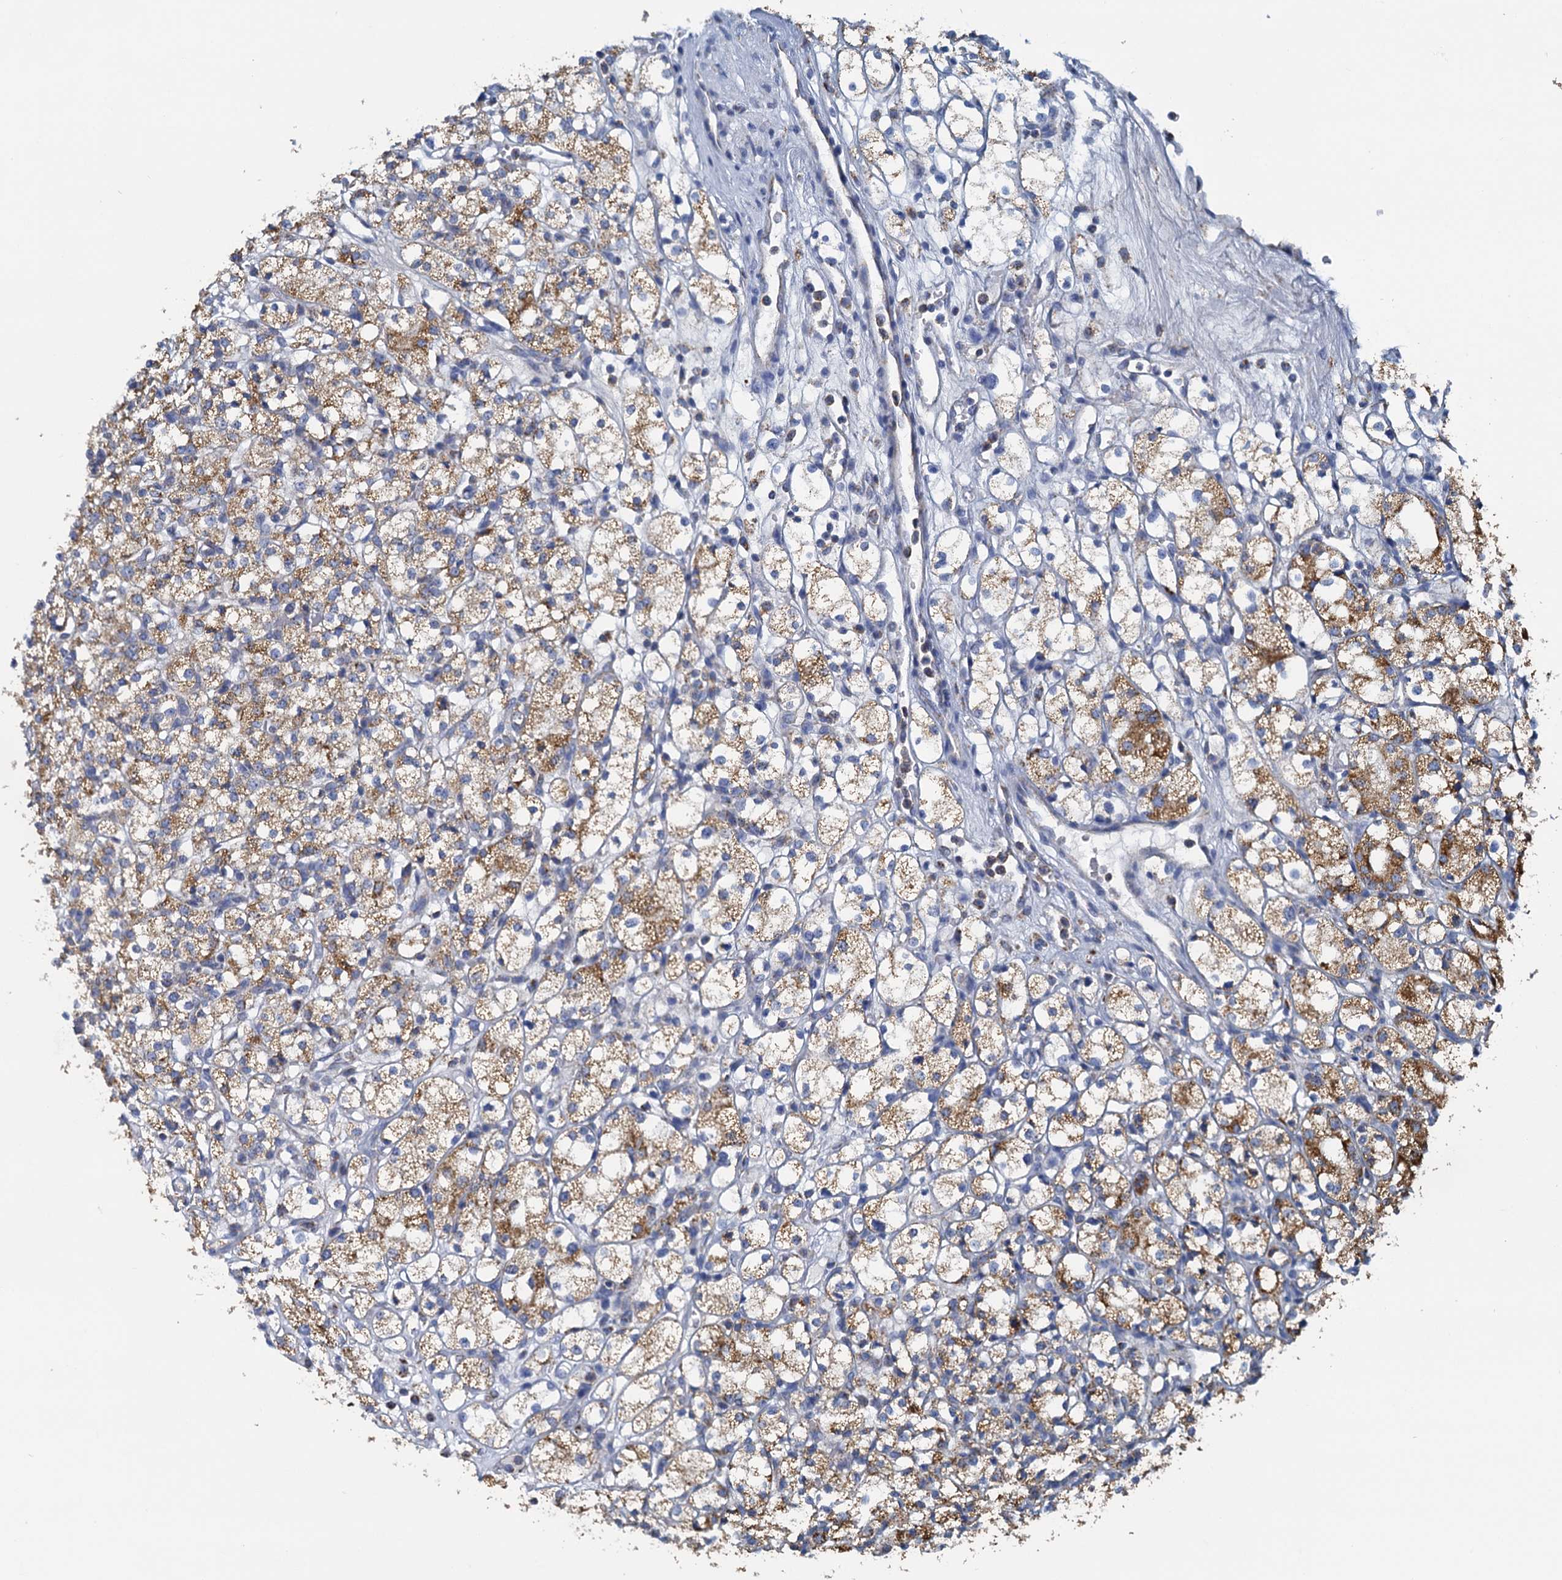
{"staining": {"intensity": "moderate", "quantity": ">75%", "location": "cytoplasmic/membranous"}, "tissue": "renal cancer", "cell_type": "Tumor cells", "image_type": "cancer", "snomed": [{"axis": "morphology", "description": "Adenocarcinoma, NOS"}, {"axis": "topography", "description": "Kidney"}], "caption": "Adenocarcinoma (renal) stained for a protein (brown) reveals moderate cytoplasmic/membranous positive staining in about >75% of tumor cells.", "gene": "CCP110", "patient": {"sex": "male", "age": 77}}